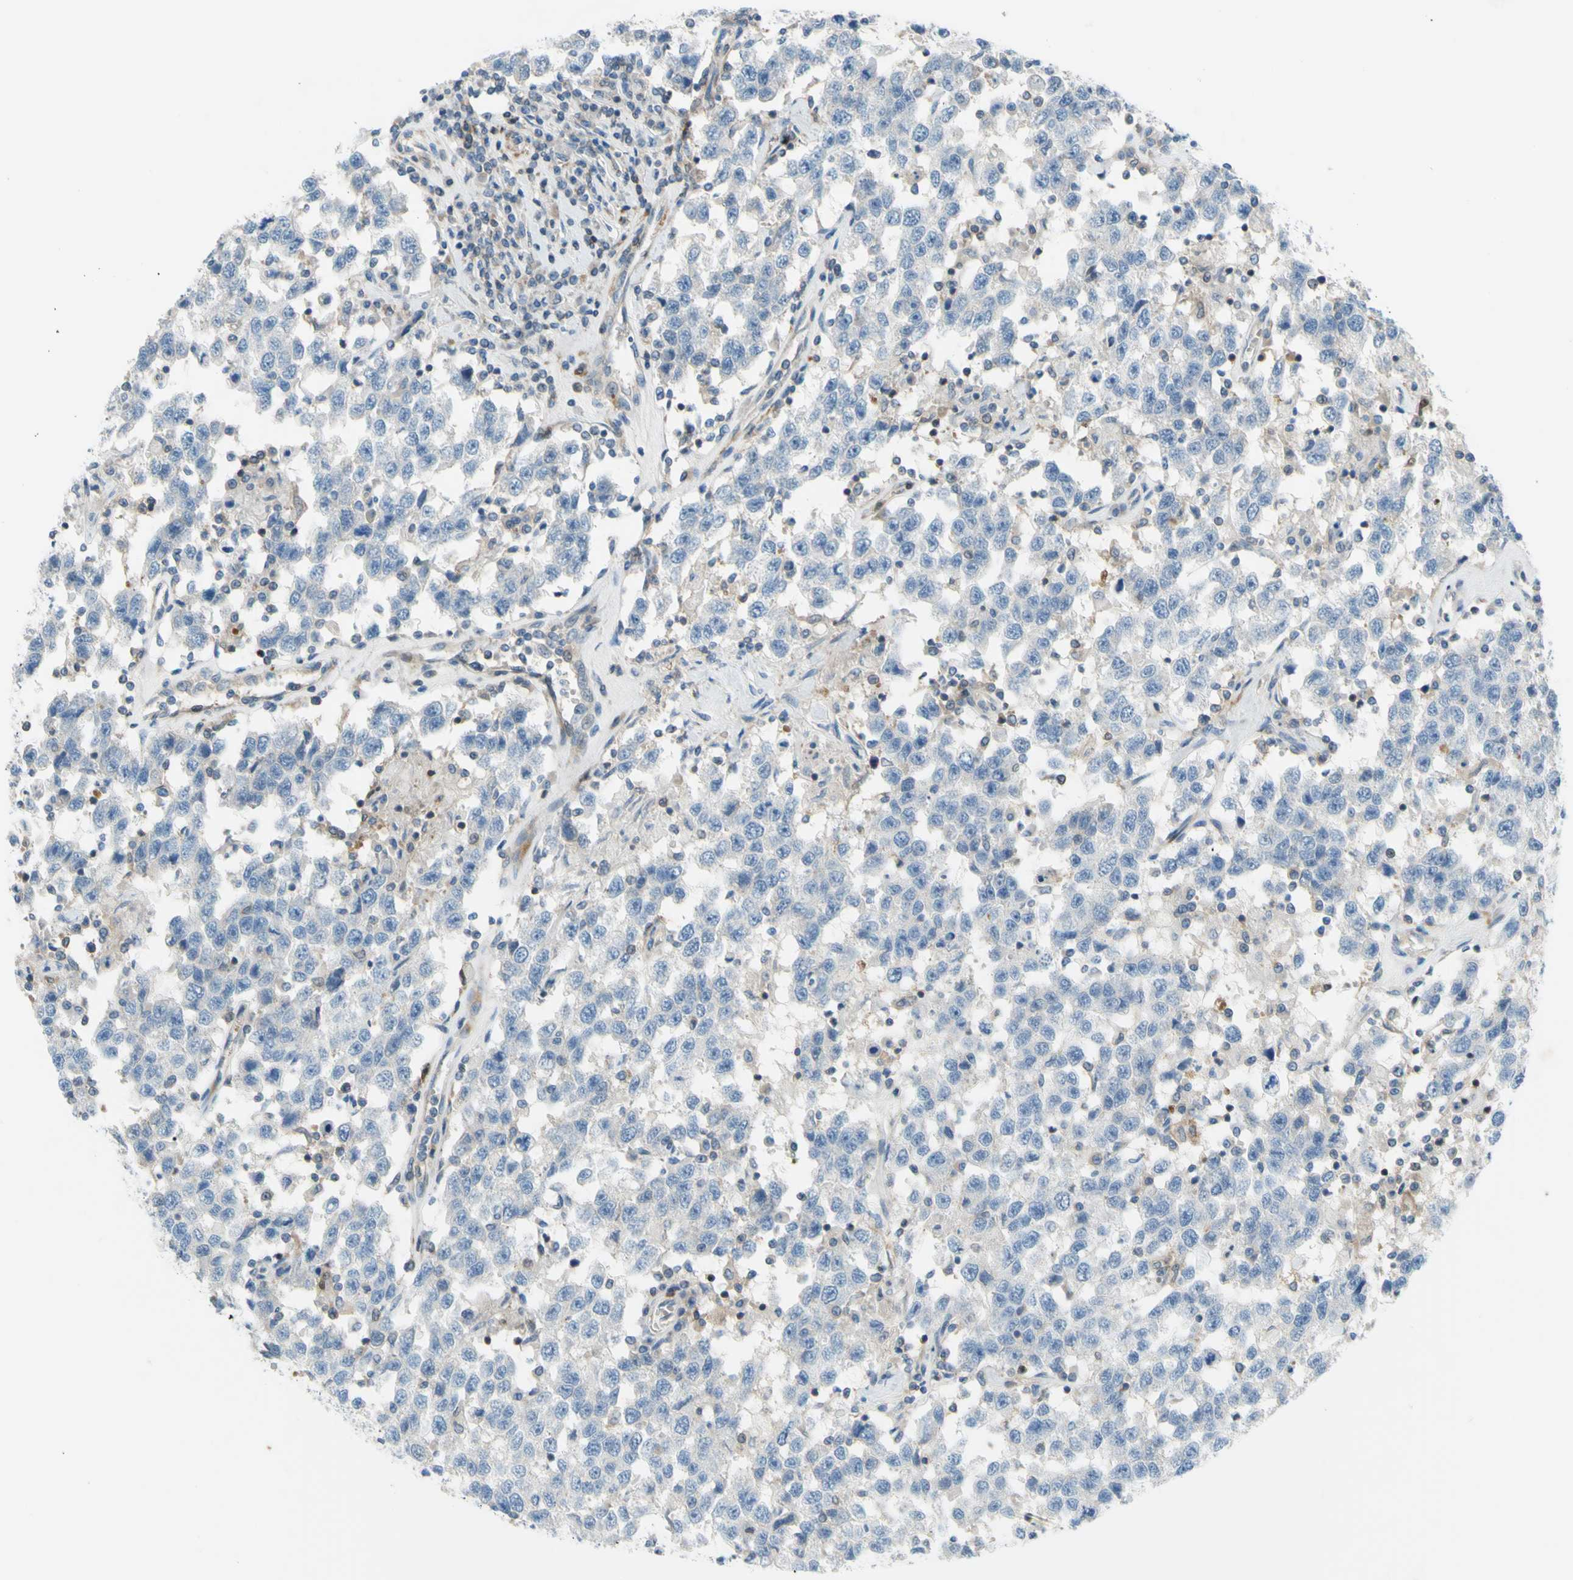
{"staining": {"intensity": "negative", "quantity": "none", "location": "none"}, "tissue": "testis cancer", "cell_type": "Tumor cells", "image_type": "cancer", "snomed": [{"axis": "morphology", "description": "Seminoma, NOS"}, {"axis": "topography", "description": "Testis"}], "caption": "Tumor cells are negative for brown protein staining in testis cancer (seminoma).", "gene": "PAK2", "patient": {"sex": "male", "age": 41}}